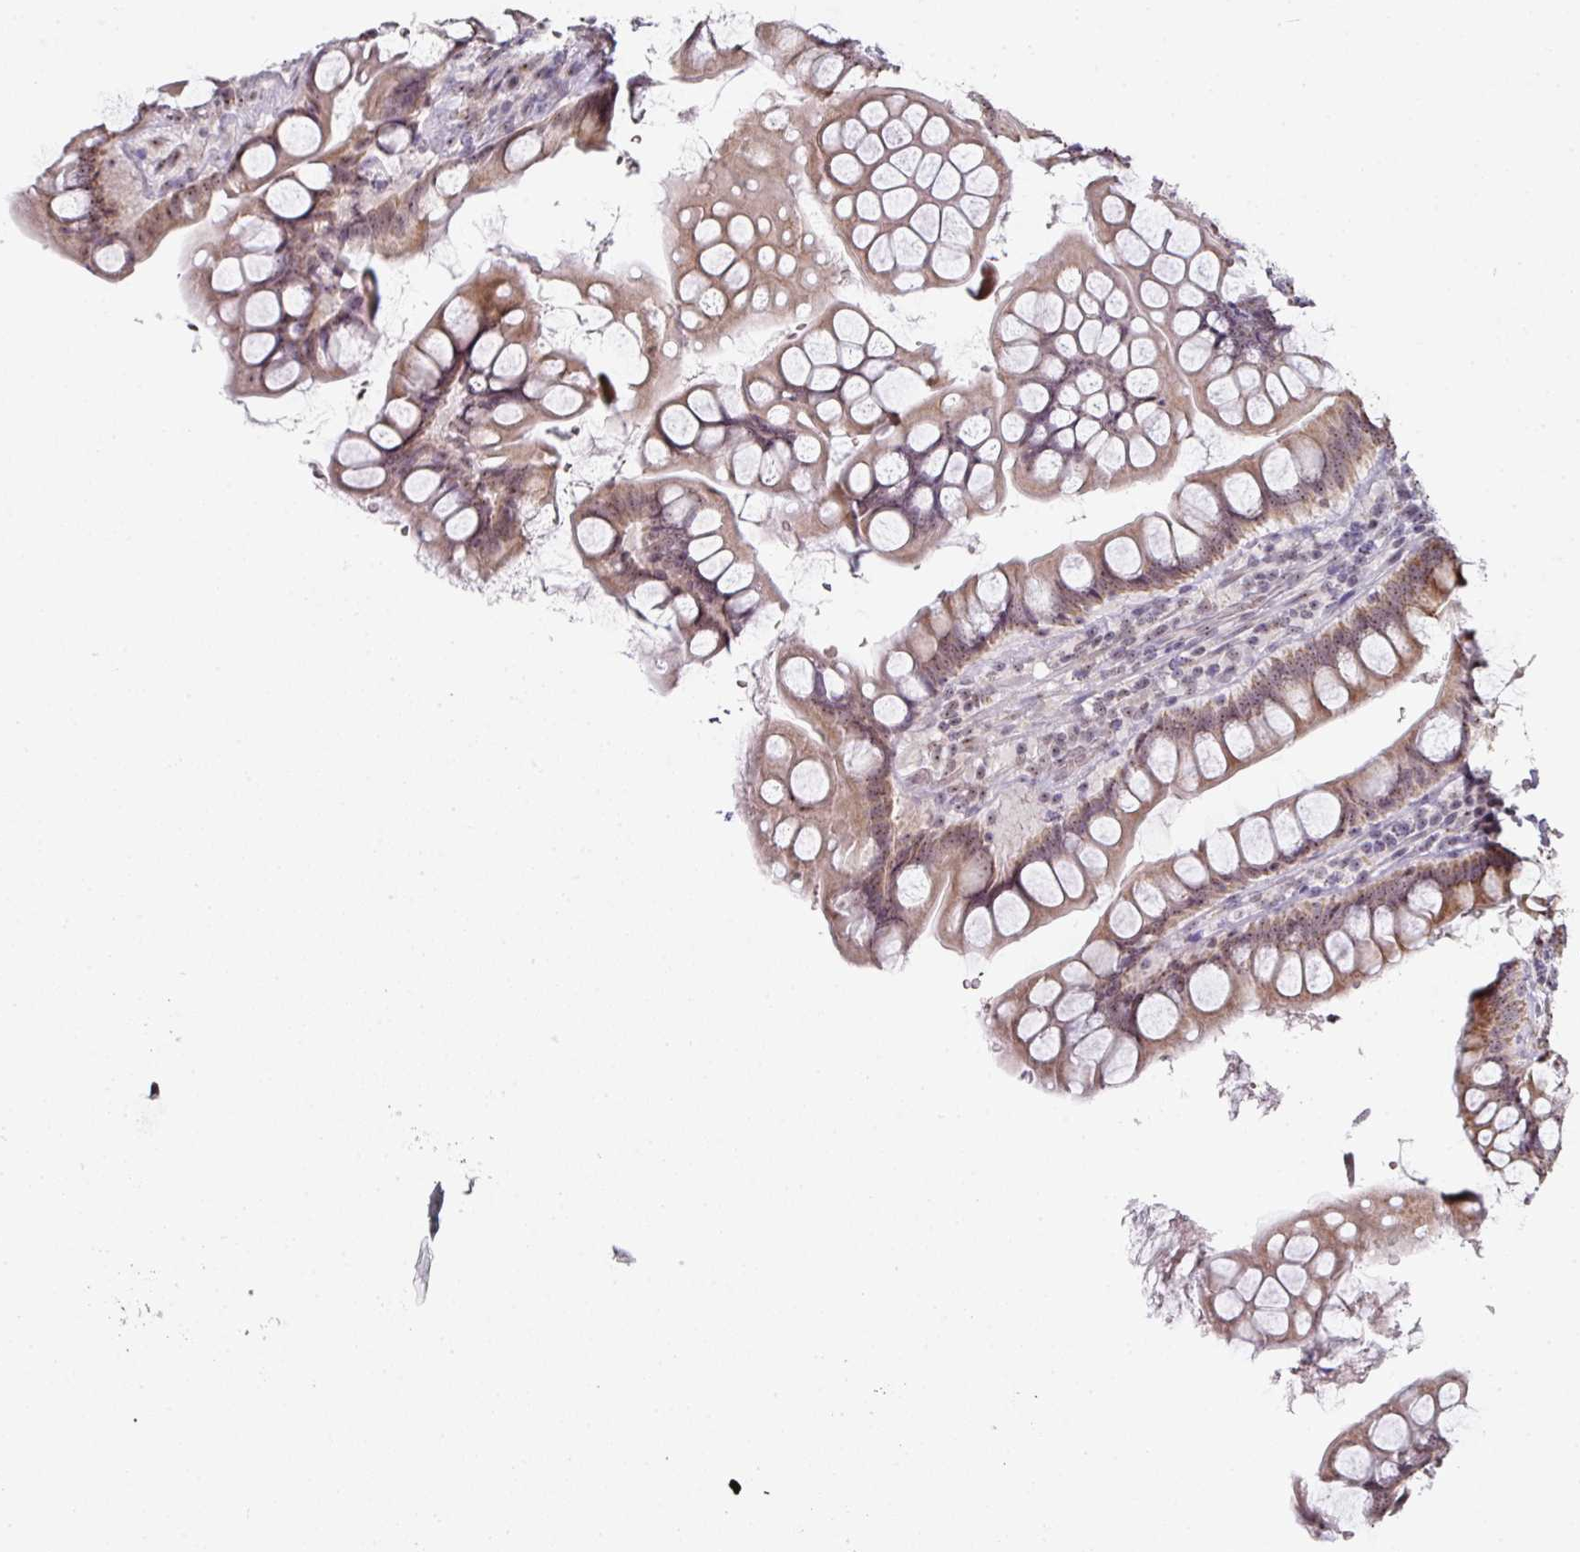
{"staining": {"intensity": "moderate", "quantity": ">75%", "location": "cytoplasmic/membranous,nuclear"}, "tissue": "small intestine", "cell_type": "Glandular cells", "image_type": "normal", "snomed": [{"axis": "morphology", "description": "Normal tissue, NOS"}, {"axis": "topography", "description": "Small intestine"}], "caption": "Immunohistochemical staining of unremarkable human small intestine displays moderate cytoplasmic/membranous,nuclear protein expression in about >75% of glandular cells. (DAB (3,3'-diaminobenzidine) IHC with brightfield microscopy, high magnification).", "gene": "NACC2", "patient": {"sex": "male", "age": 70}}